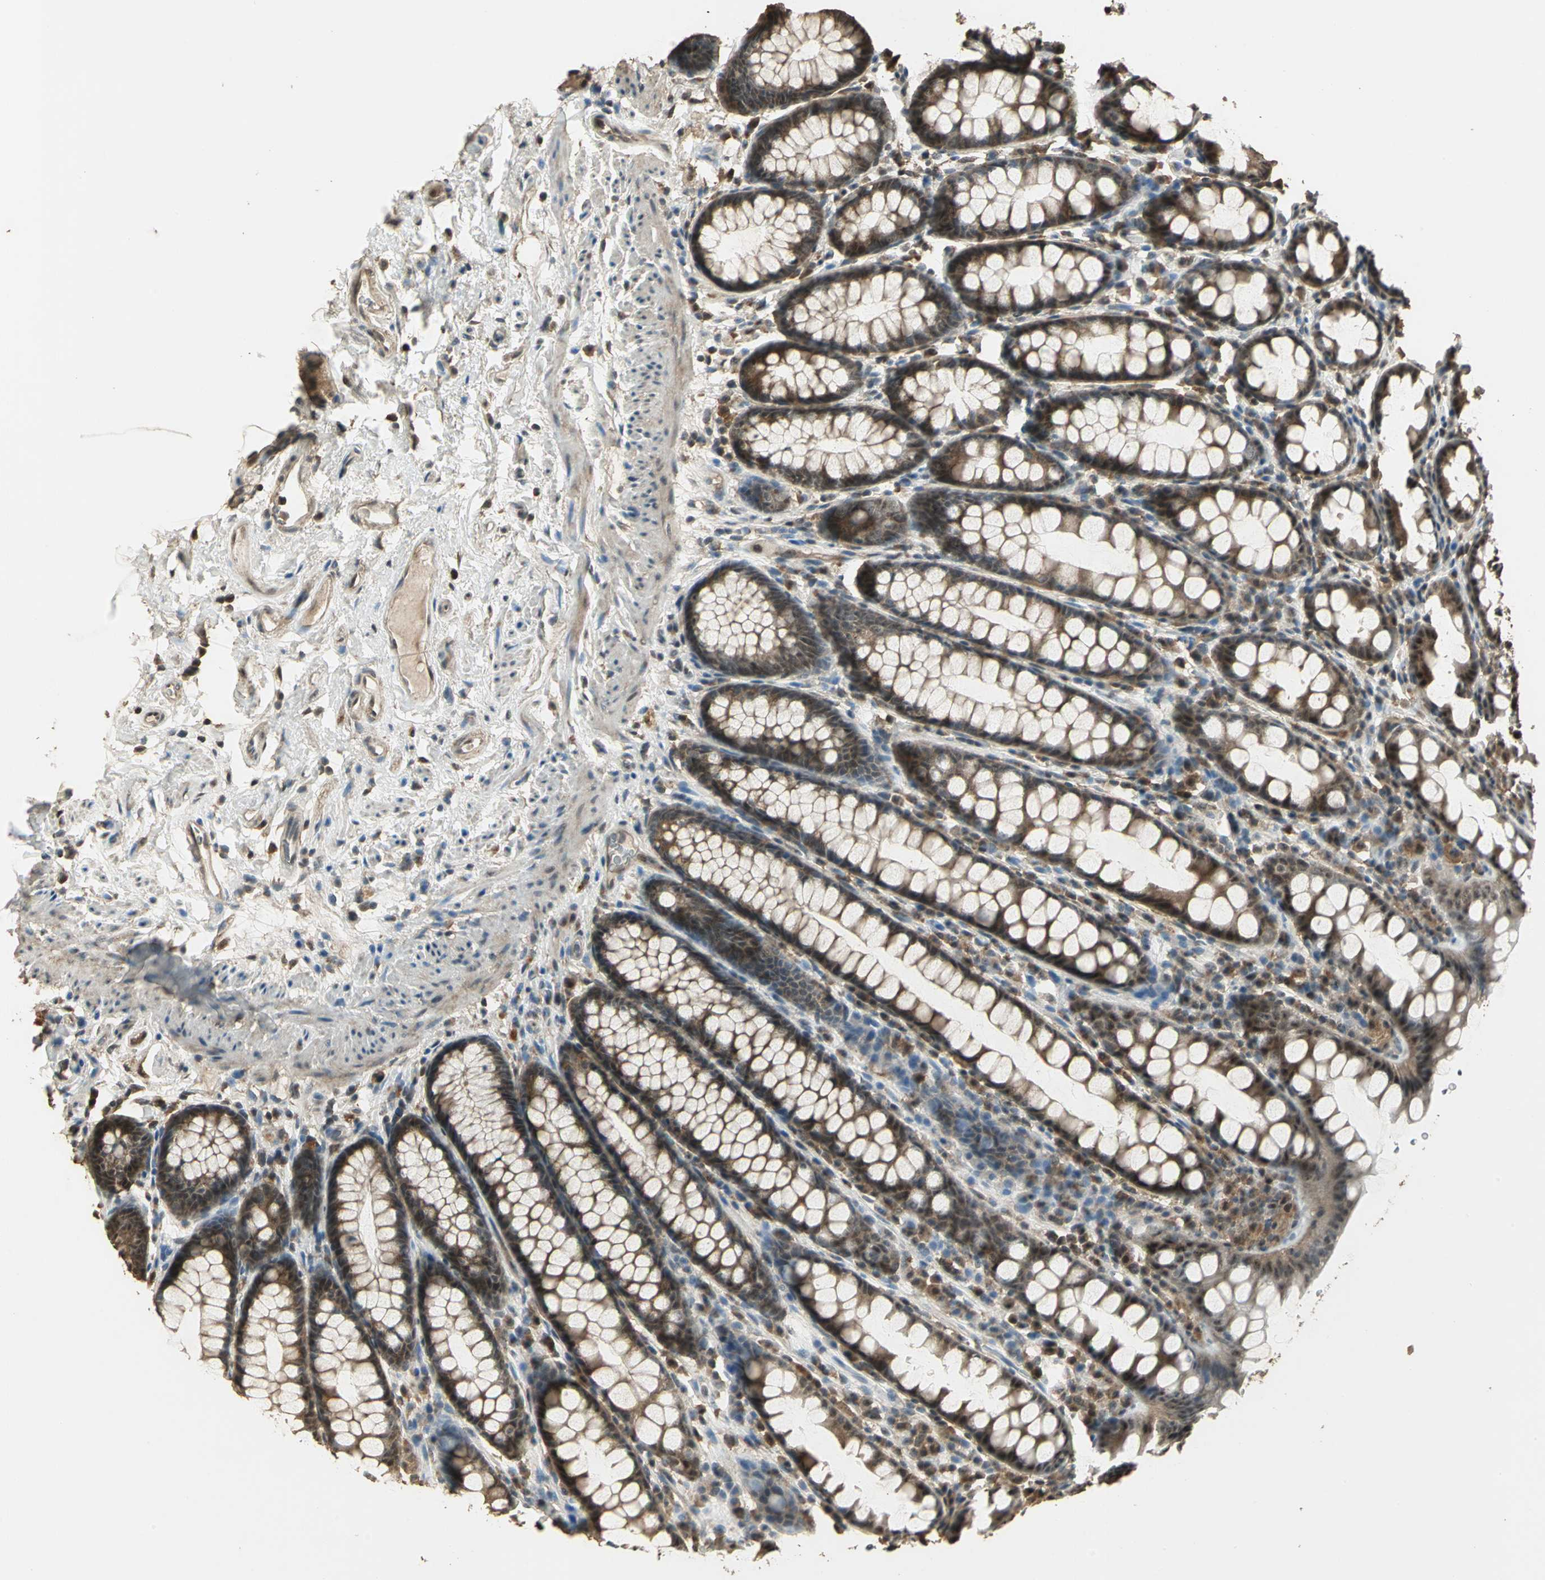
{"staining": {"intensity": "strong", "quantity": ">75%", "location": "cytoplasmic/membranous"}, "tissue": "rectum", "cell_type": "Glandular cells", "image_type": "normal", "snomed": [{"axis": "morphology", "description": "Normal tissue, NOS"}, {"axis": "topography", "description": "Rectum"}], "caption": "Human rectum stained with a brown dye reveals strong cytoplasmic/membranous positive staining in about >75% of glandular cells.", "gene": "UCHL5", "patient": {"sex": "male", "age": 92}}